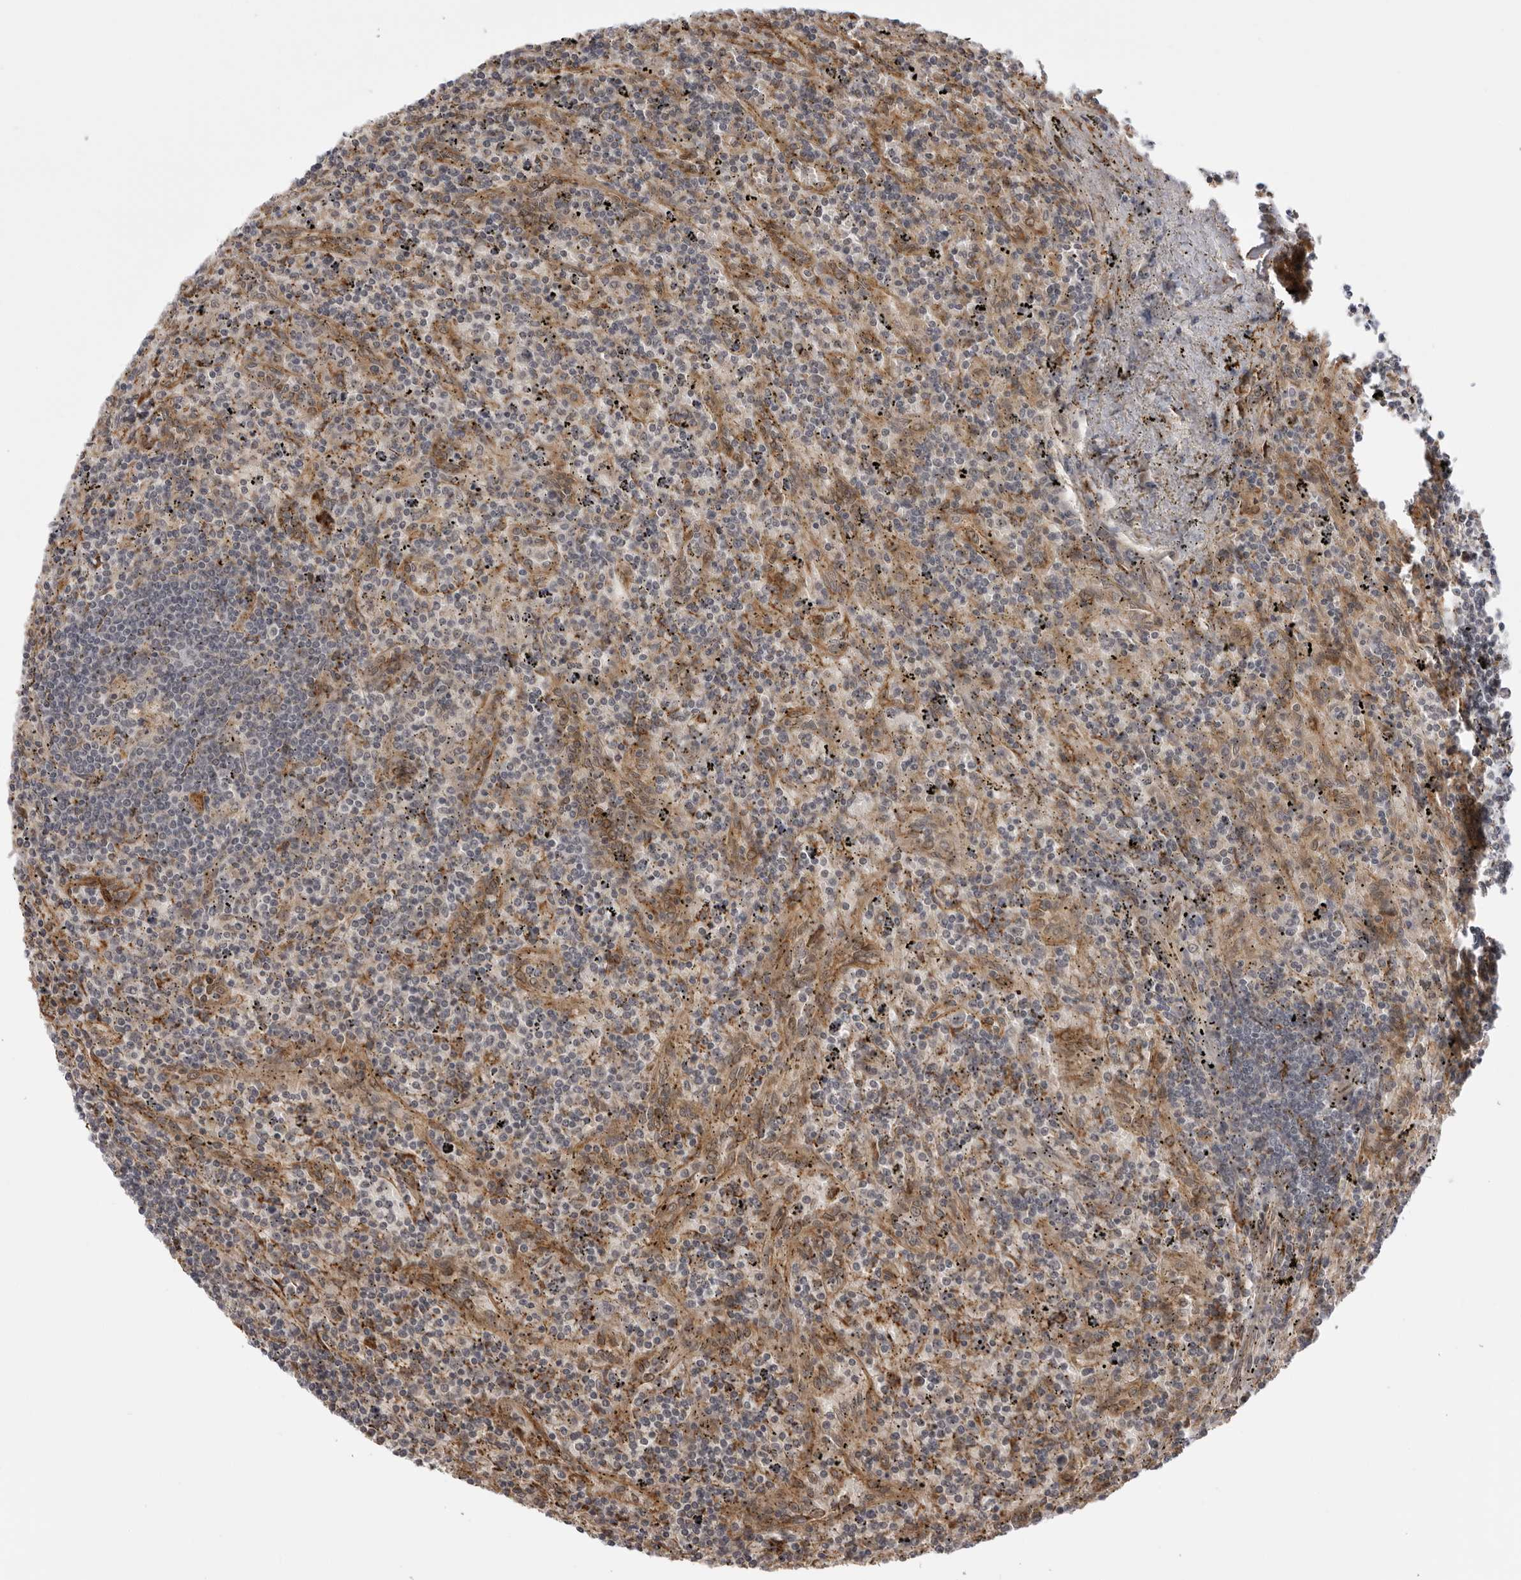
{"staining": {"intensity": "negative", "quantity": "none", "location": "none"}, "tissue": "lymphoma", "cell_type": "Tumor cells", "image_type": "cancer", "snomed": [{"axis": "morphology", "description": "Malignant lymphoma, non-Hodgkin's type, Low grade"}, {"axis": "topography", "description": "Spleen"}], "caption": "Human malignant lymphoma, non-Hodgkin's type (low-grade) stained for a protein using immunohistochemistry shows no expression in tumor cells.", "gene": "DNAH14", "patient": {"sex": "male", "age": 76}}